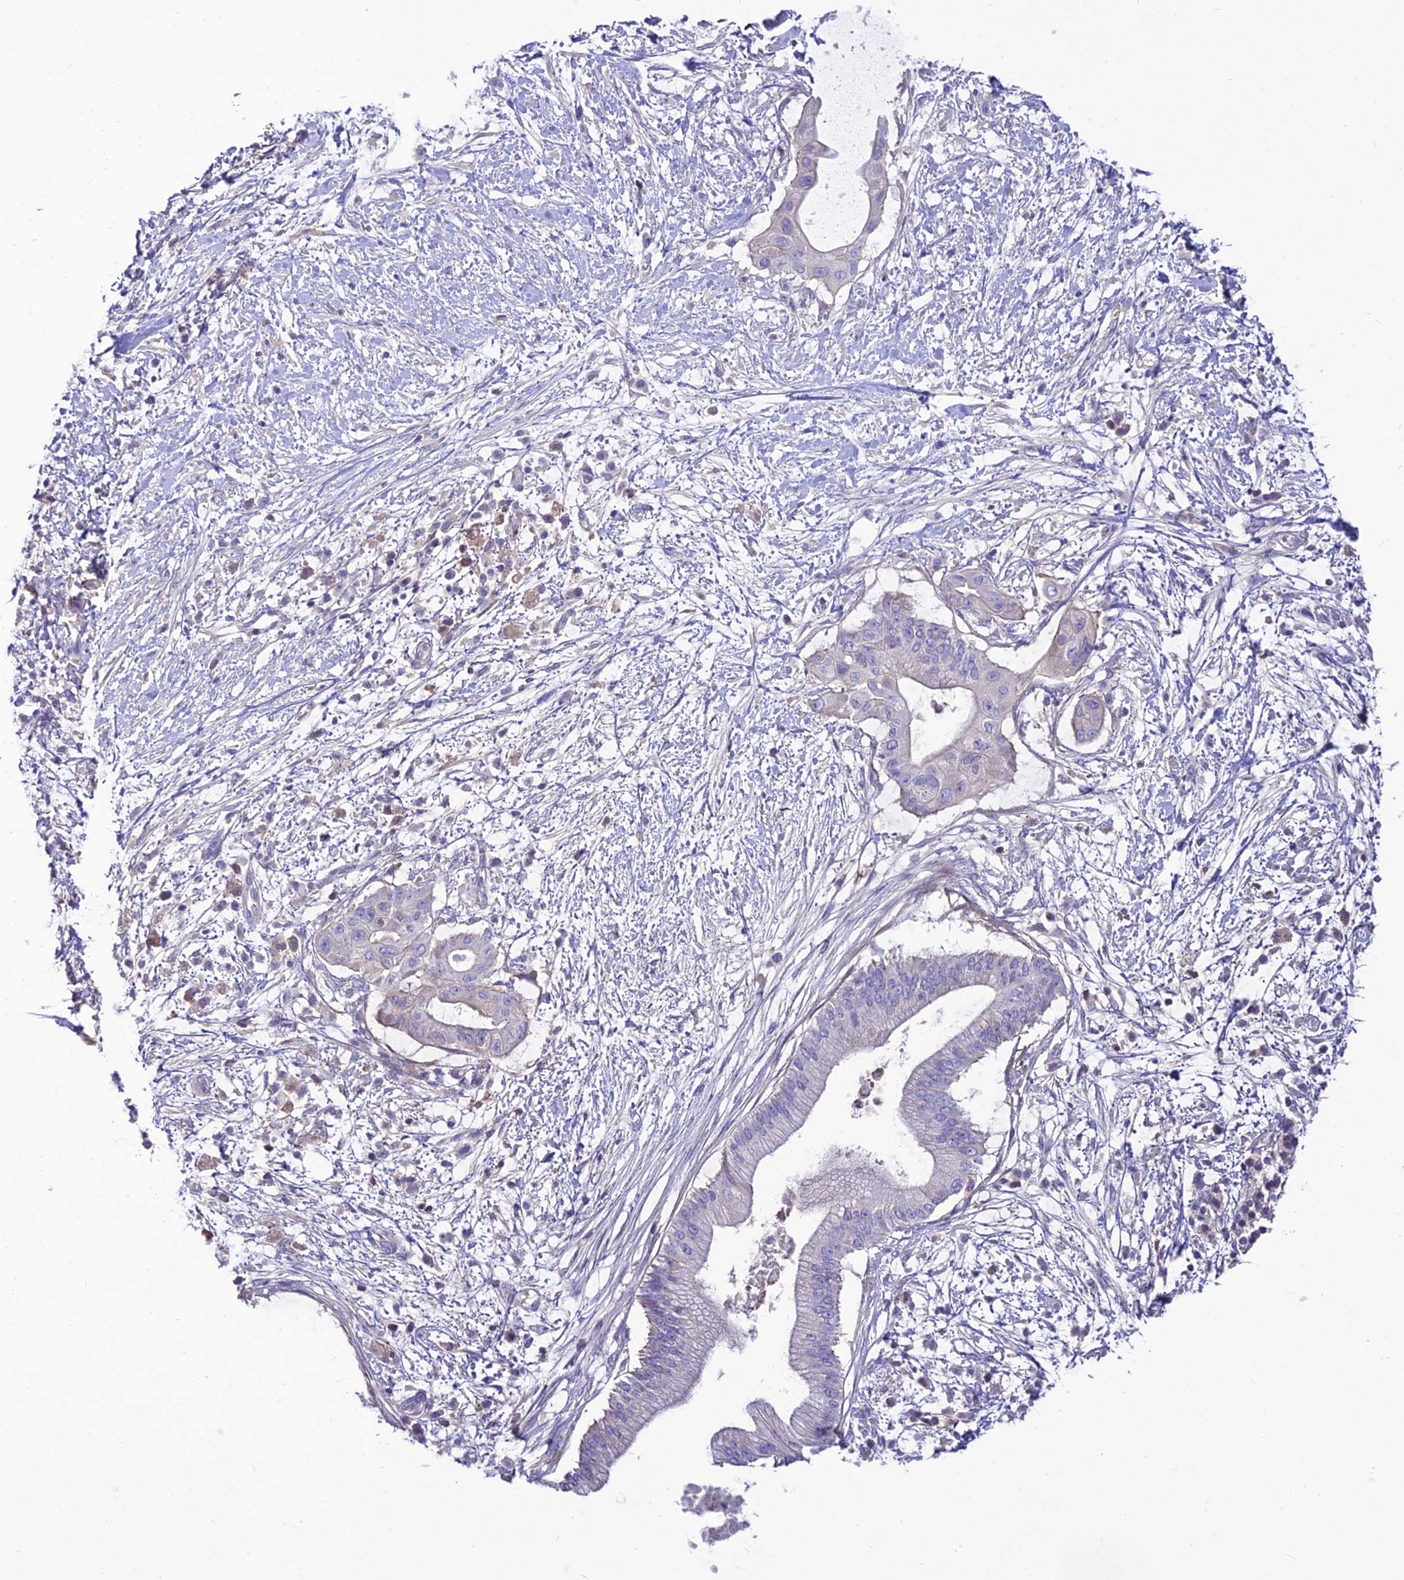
{"staining": {"intensity": "negative", "quantity": "none", "location": "none"}, "tissue": "pancreatic cancer", "cell_type": "Tumor cells", "image_type": "cancer", "snomed": [{"axis": "morphology", "description": "Adenocarcinoma, NOS"}, {"axis": "topography", "description": "Pancreas"}], "caption": "The IHC micrograph has no significant staining in tumor cells of pancreatic cancer (adenocarcinoma) tissue.", "gene": "TEKT3", "patient": {"sex": "male", "age": 68}}